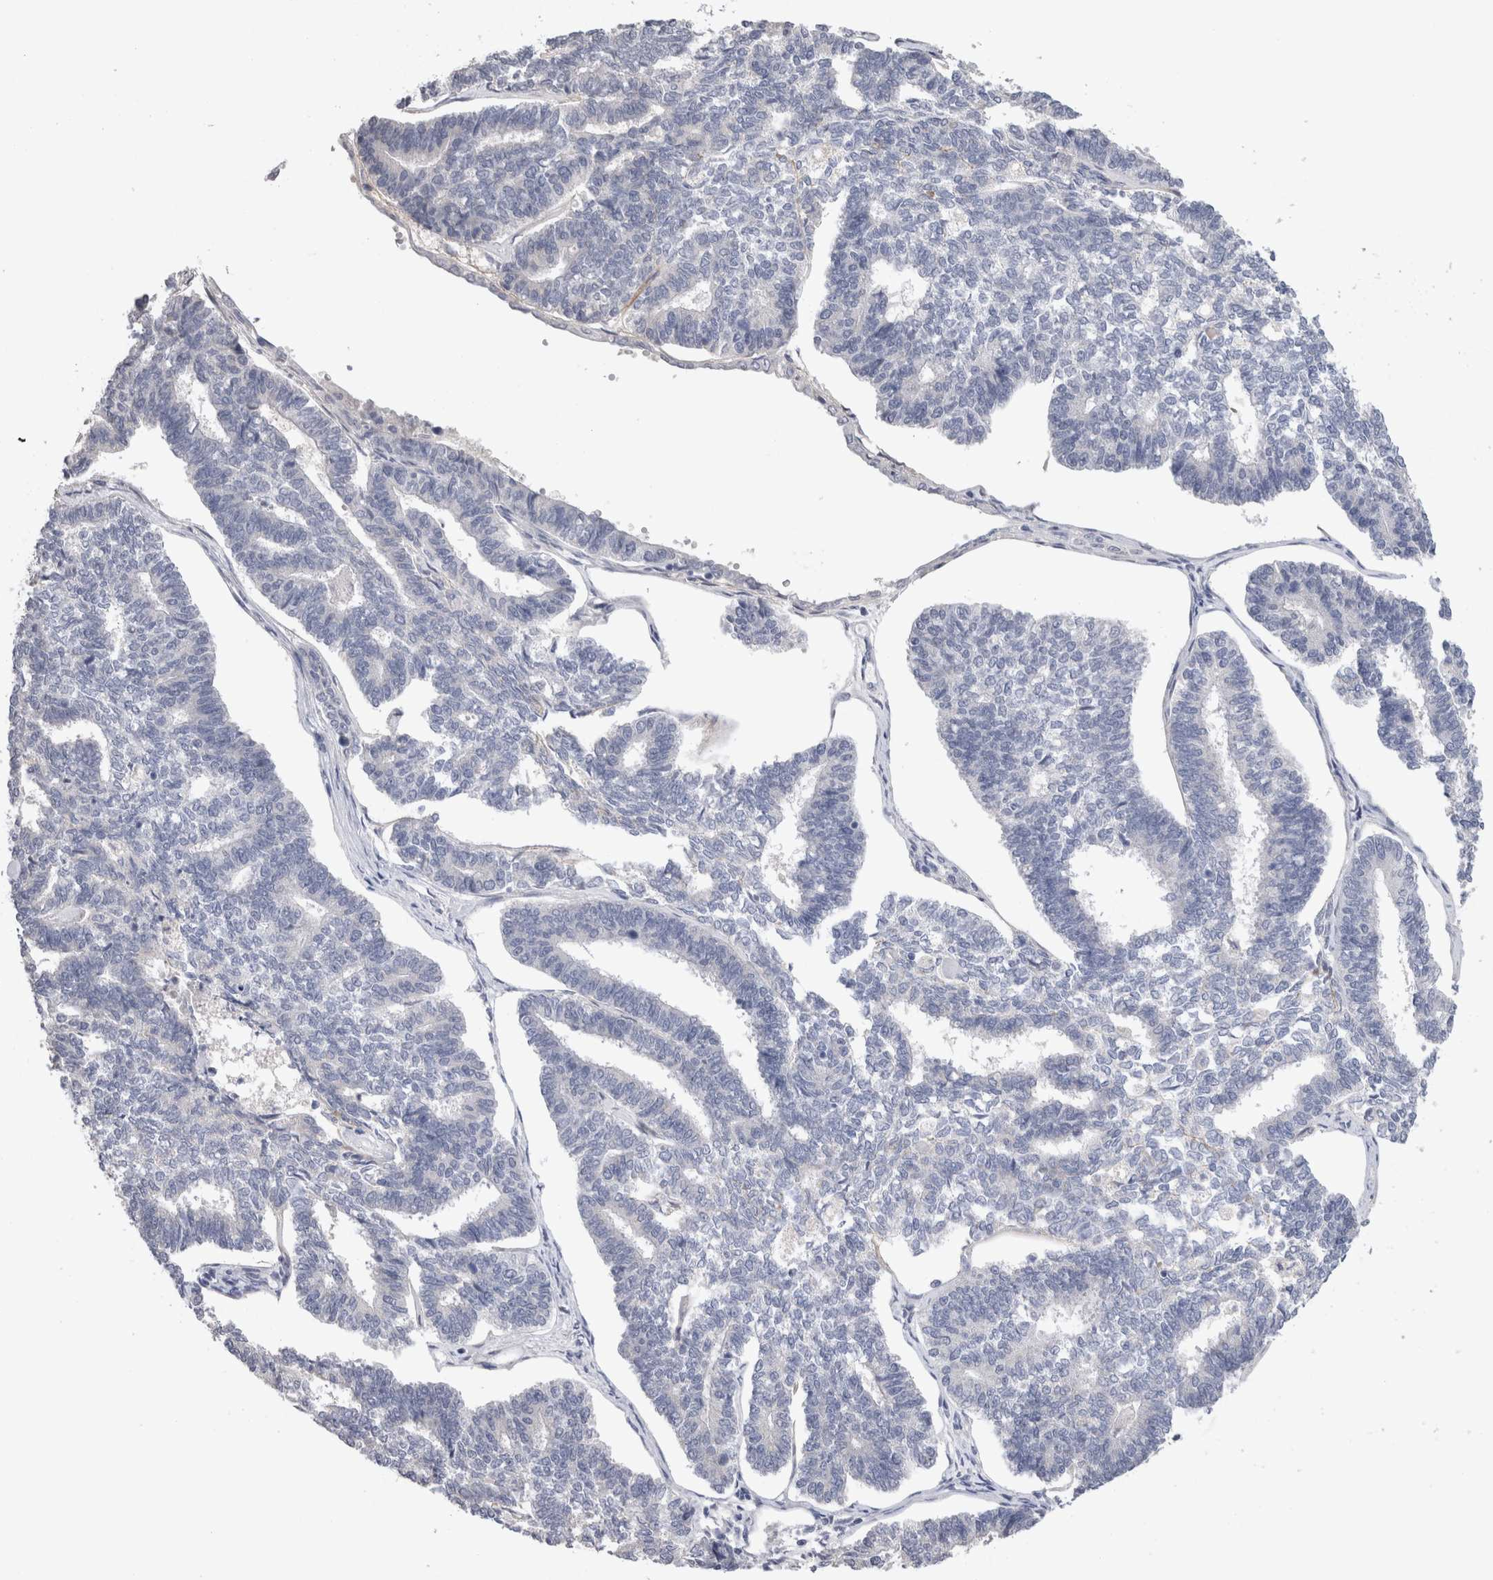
{"staining": {"intensity": "negative", "quantity": "none", "location": "none"}, "tissue": "endometrial cancer", "cell_type": "Tumor cells", "image_type": "cancer", "snomed": [{"axis": "morphology", "description": "Adenocarcinoma, NOS"}, {"axis": "topography", "description": "Endometrium"}], "caption": "This is an IHC histopathology image of human adenocarcinoma (endometrial). There is no expression in tumor cells.", "gene": "CRYBG1", "patient": {"sex": "female", "age": 70}}